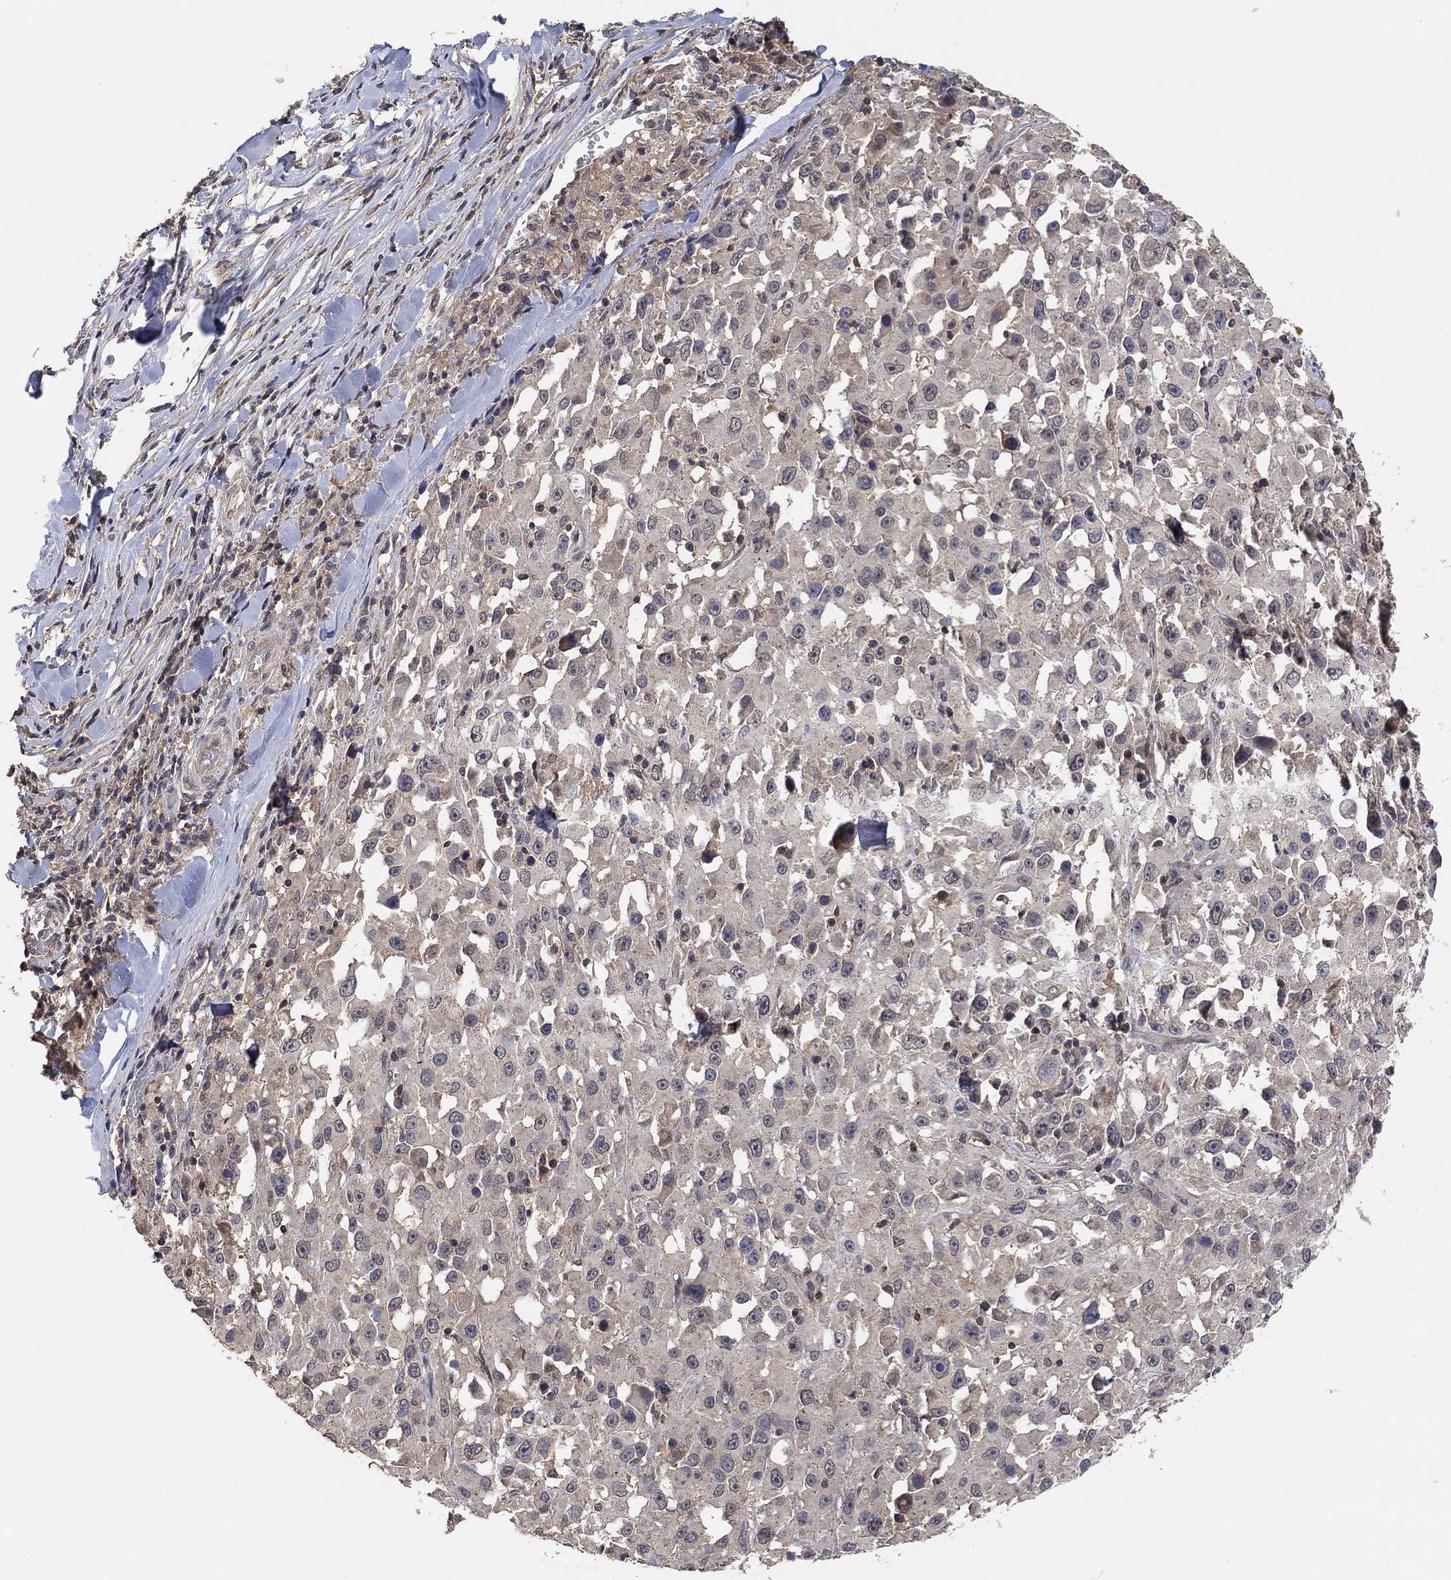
{"staining": {"intensity": "negative", "quantity": "none", "location": "none"}, "tissue": "melanoma", "cell_type": "Tumor cells", "image_type": "cancer", "snomed": [{"axis": "morphology", "description": "Malignant melanoma, Metastatic site"}, {"axis": "topography", "description": "Lymph node"}], "caption": "DAB (3,3'-diaminobenzidine) immunohistochemical staining of malignant melanoma (metastatic site) displays no significant expression in tumor cells.", "gene": "CCDC43", "patient": {"sex": "male", "age": 50}}